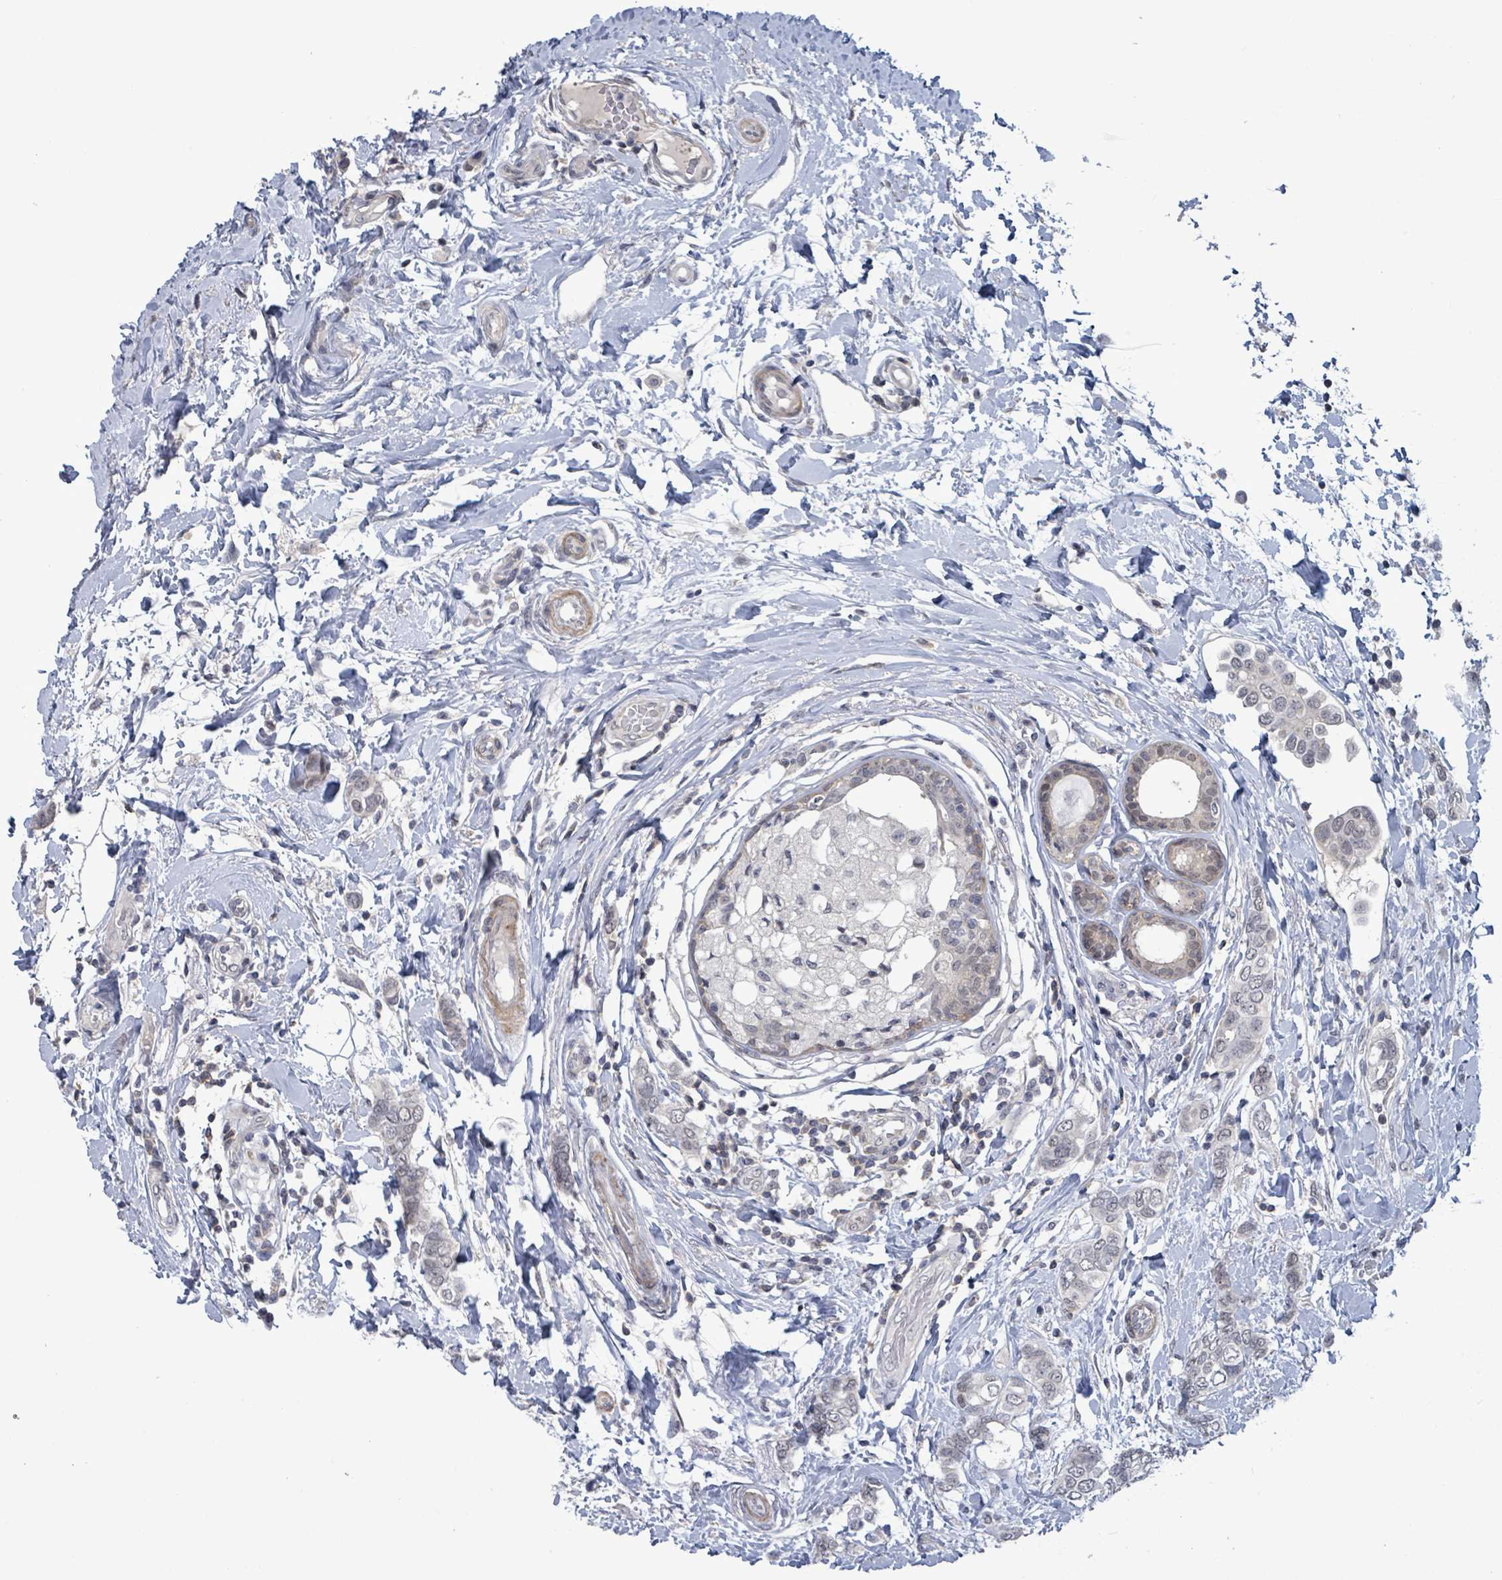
{"staining": {"intensity": "negative", "quantity": "none", "location": "none"}, "tissue": "breast cancer", "cell_type": "Tumor cells", "image_type": "cancer", "snomed": [{"axis": "morphology", "description": "Lobular carcinoma"}, {"axis": "topography", "description": "Breast"}], "caption": "Histopathology image shows no protein staining in tumor cells of breast lobular carcinoma tissue.", "gene": "AMMECR1", "patient": {"sex": "female", "age": 51}}